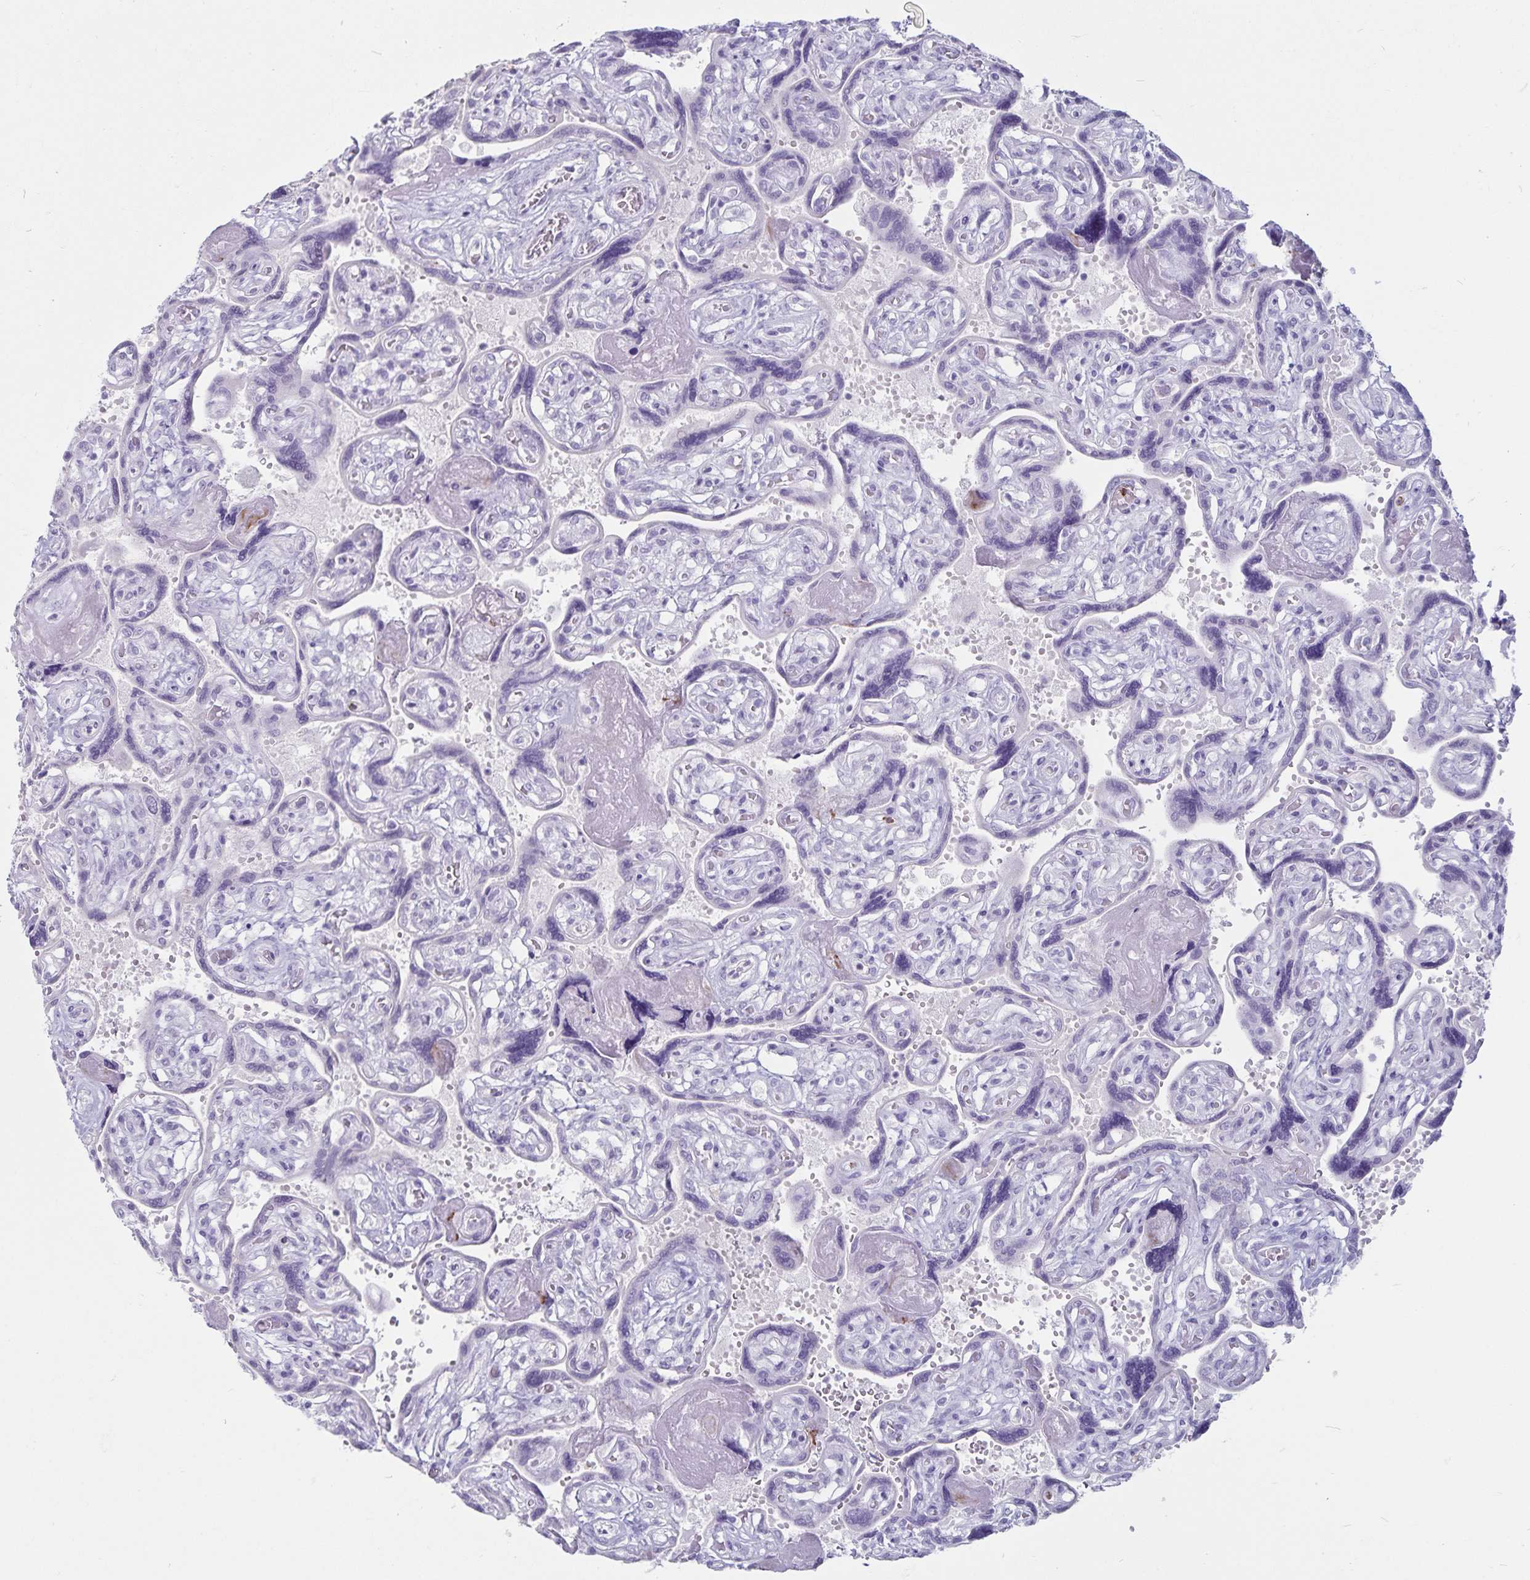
{"staining": {"intensity": "negative", "quantity": "none", "location": "none"}, "tissue": "placenta", "cell_type": "Decidual cells", "image_type": "normal", "snomed": [{"axis": "morphology", "description": "Normal tissue, NOS"}, {"axis": "topography", "description": "Placenta"}], "caption": "A photomicrograph of human placenta is negative for staining in decidual cells. (DAB (3,3'-diaminobenzidine) immunohistochemistry with hematoxylin counter stain).", "gene": "GNLY", "patient": {"sex": "female", "age": 32}}